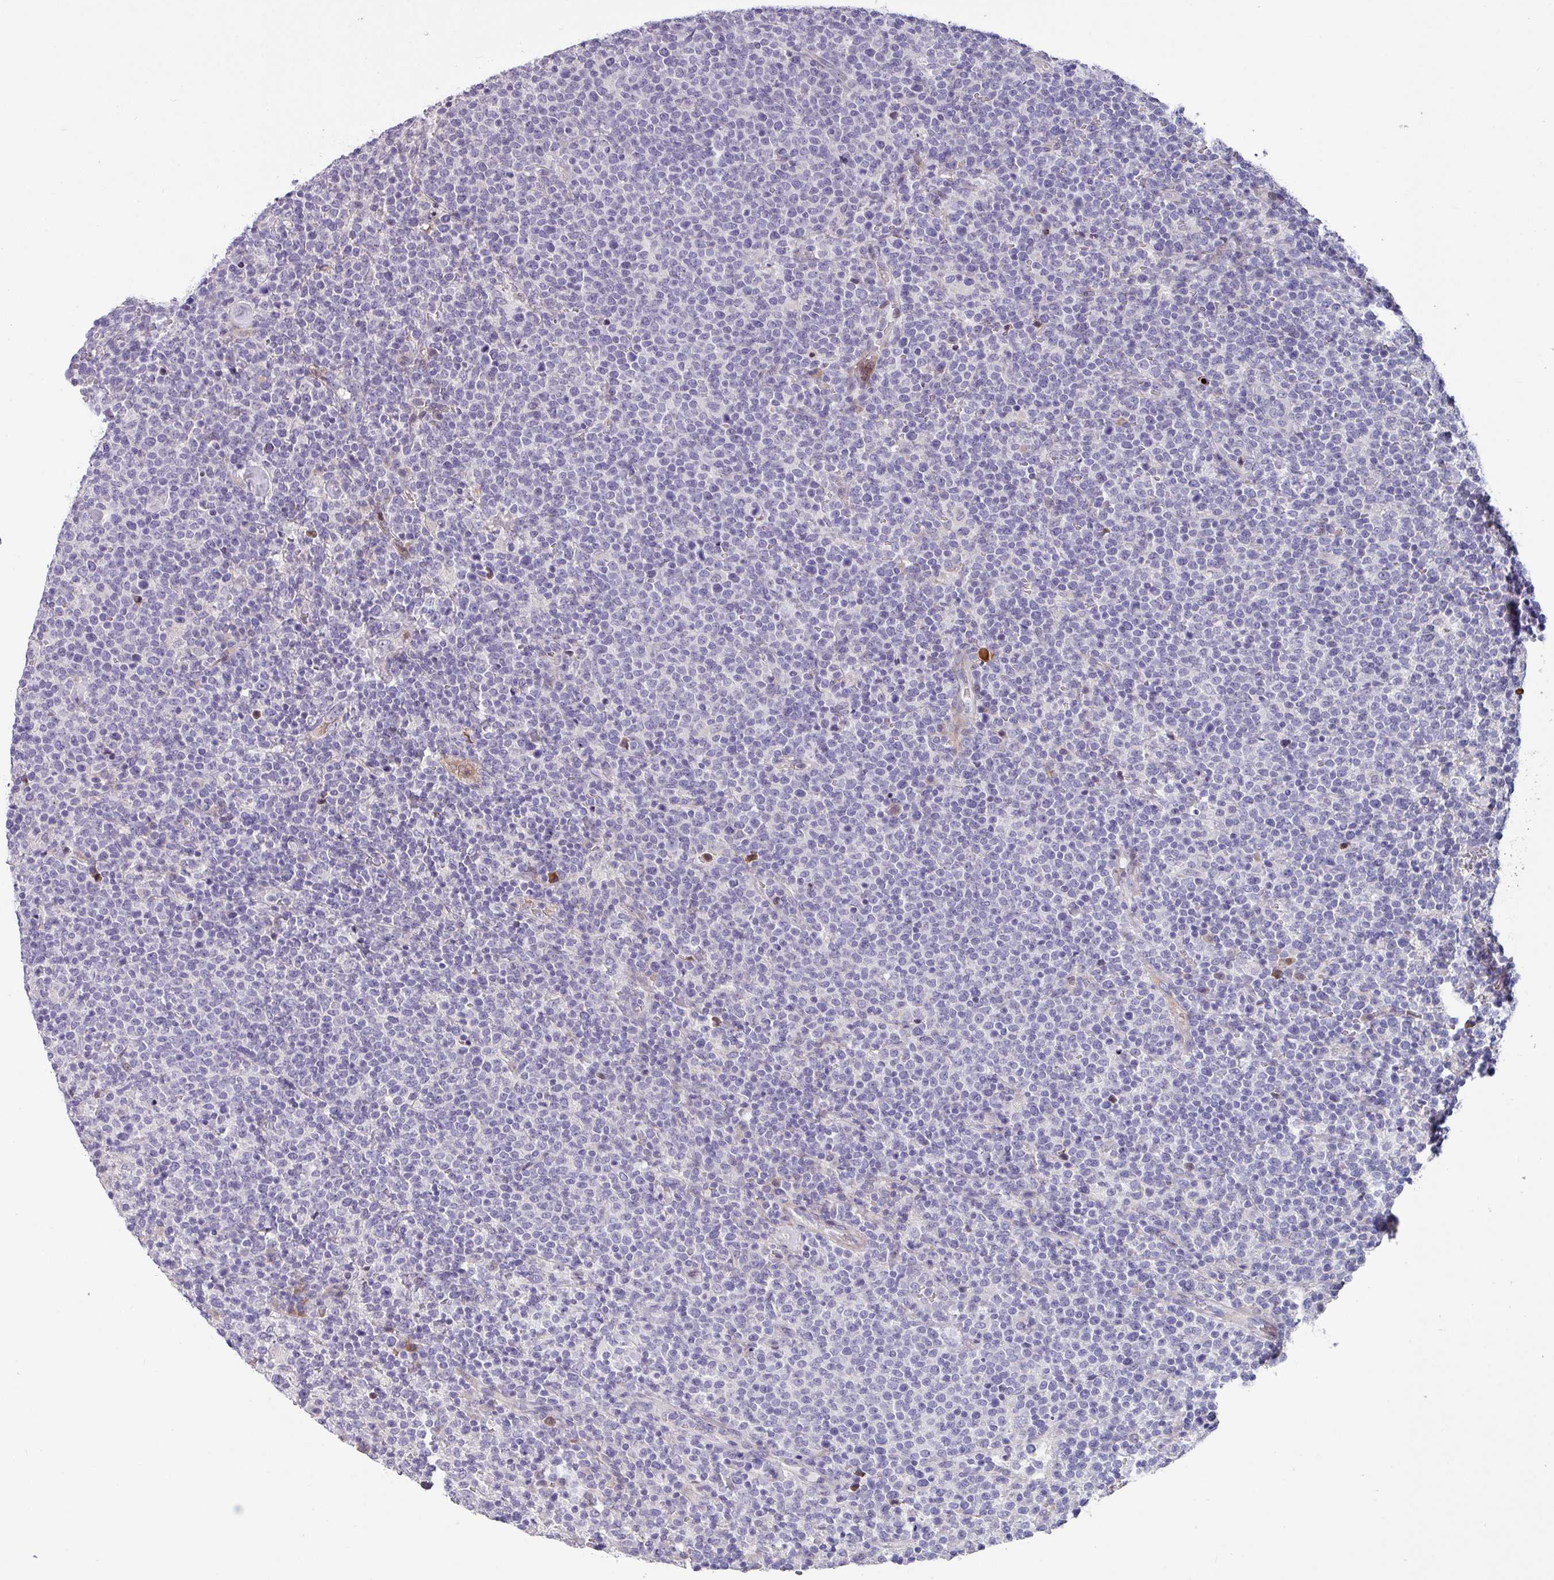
{"staining": {"intensity": "negative", "quantity": "none", "location": "none"}, "tissue": "lymphoma", "cell_type": "Tumor cells", "image_type": "cancer", "snomed": [{"axis": "morphology", "description": "Malignant lymphoma, non-Hodgkin's type, High grade"}, {"axis": "topography", "description": "Lymph node"}], "caption": "DAB (3,3'-diaminobenzidine) immunohistochemical staining of malignant lymphoma, non-Hodgkin's type (high-grade) exhibits no significant staining in tumor cells.", "gene": "KLHL3", "patient": {"sex": "male", "age": 61}}